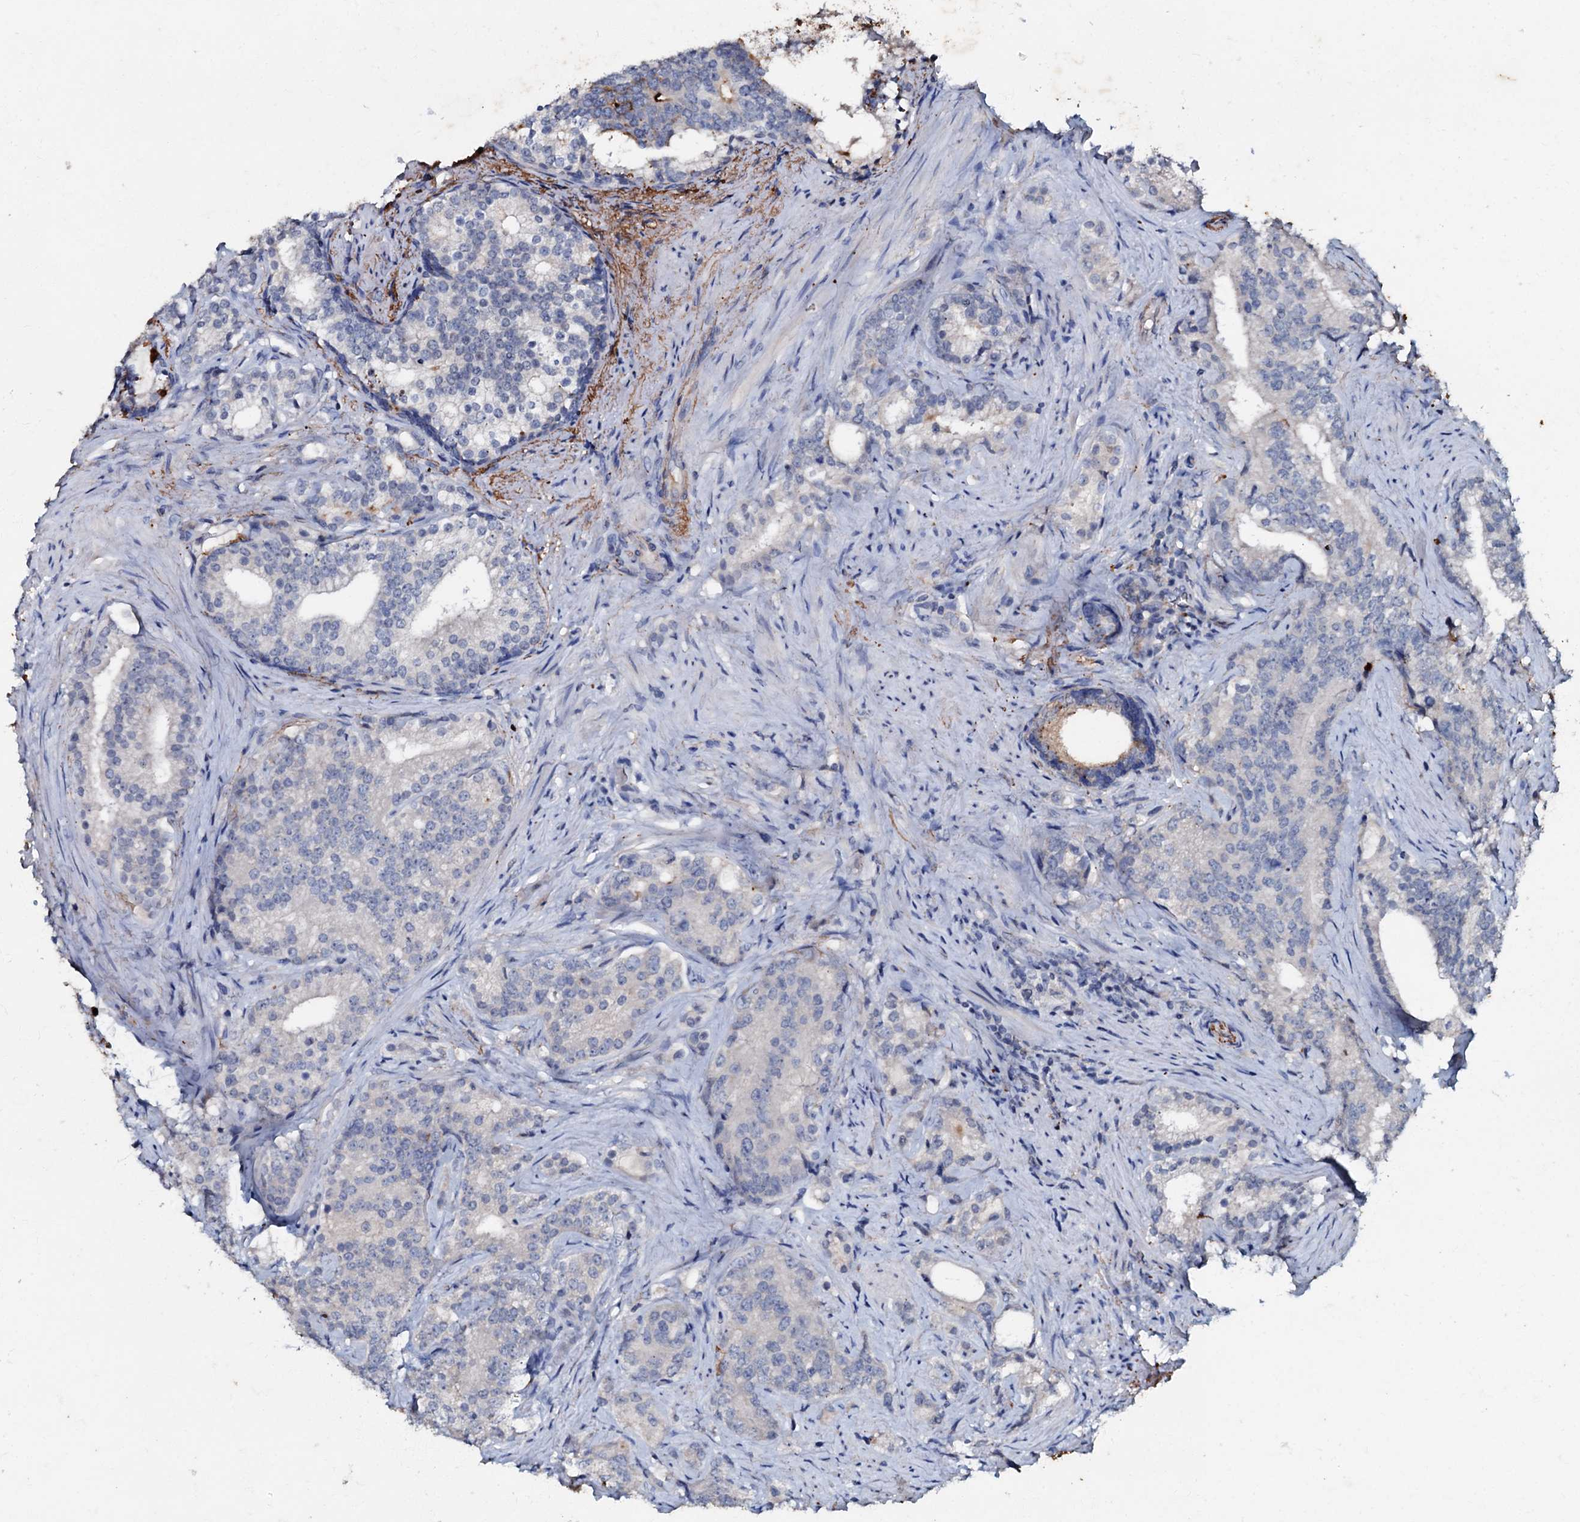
{"staining": {"intensity": "negative", "quantity": "none", "location": "none"}, "tissue": "prostate cancer", "cell_type": "Tumor cells", "image_type": "cancer", "snomed": [{"axis": "morphology", "description": "Adenocarcinoma, Low grade"}, {"axis": "topography", "description": "Prostate"}], "caption": "This micrograph is of prostate adenocarcinoma (low-grade) stained with immunohistochemistry (IHC) to label a protein in brown with the nuclei are counter-stained blue. There is no staining in tumor cells.", "gene": "MANSC4", "patient": {"sex": "male", "age": 71}}